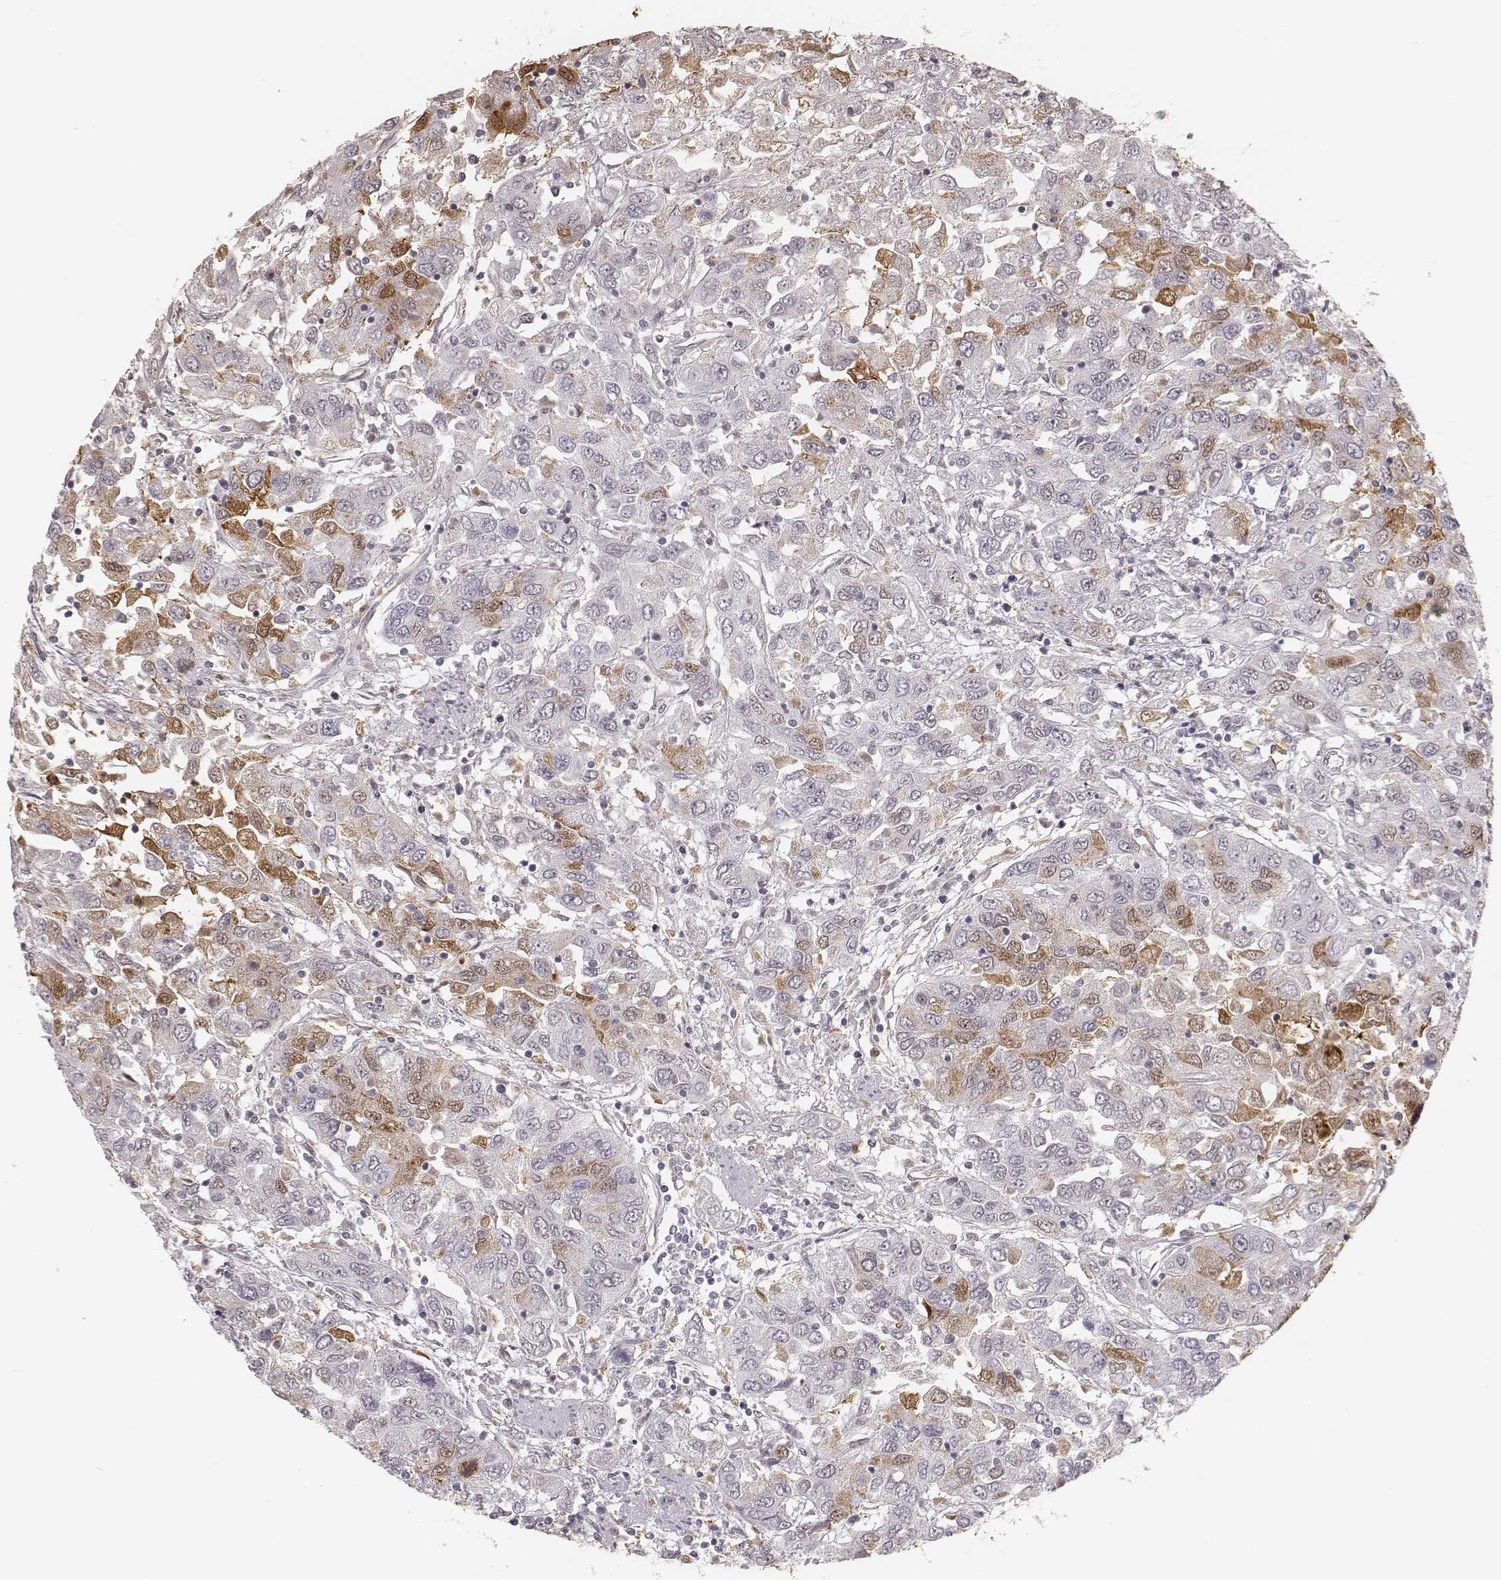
{"staining": {"intensity": "moderate", "quantity": "<25%", "location": "cytoplasmic/membranous"}, "tissue": "urothelial cancer", "cell_type": "Tumor cells", "image_type": "cancer", "snomed": [{"axis": "morphology", "description": "Urothelial carcinoma, High grade"}, {"axis": "topography", "description": "Urinary bladder"}], "caption": "IHC (DAB (3,3'-diaminobenzidine)) staining of human urothelial cancer displays moderate cytoplasmic/membranous protein positivity in about <25% of tumor cells.", "gene": "KITLG", "patient": {"sex": "male", "age": 76}}